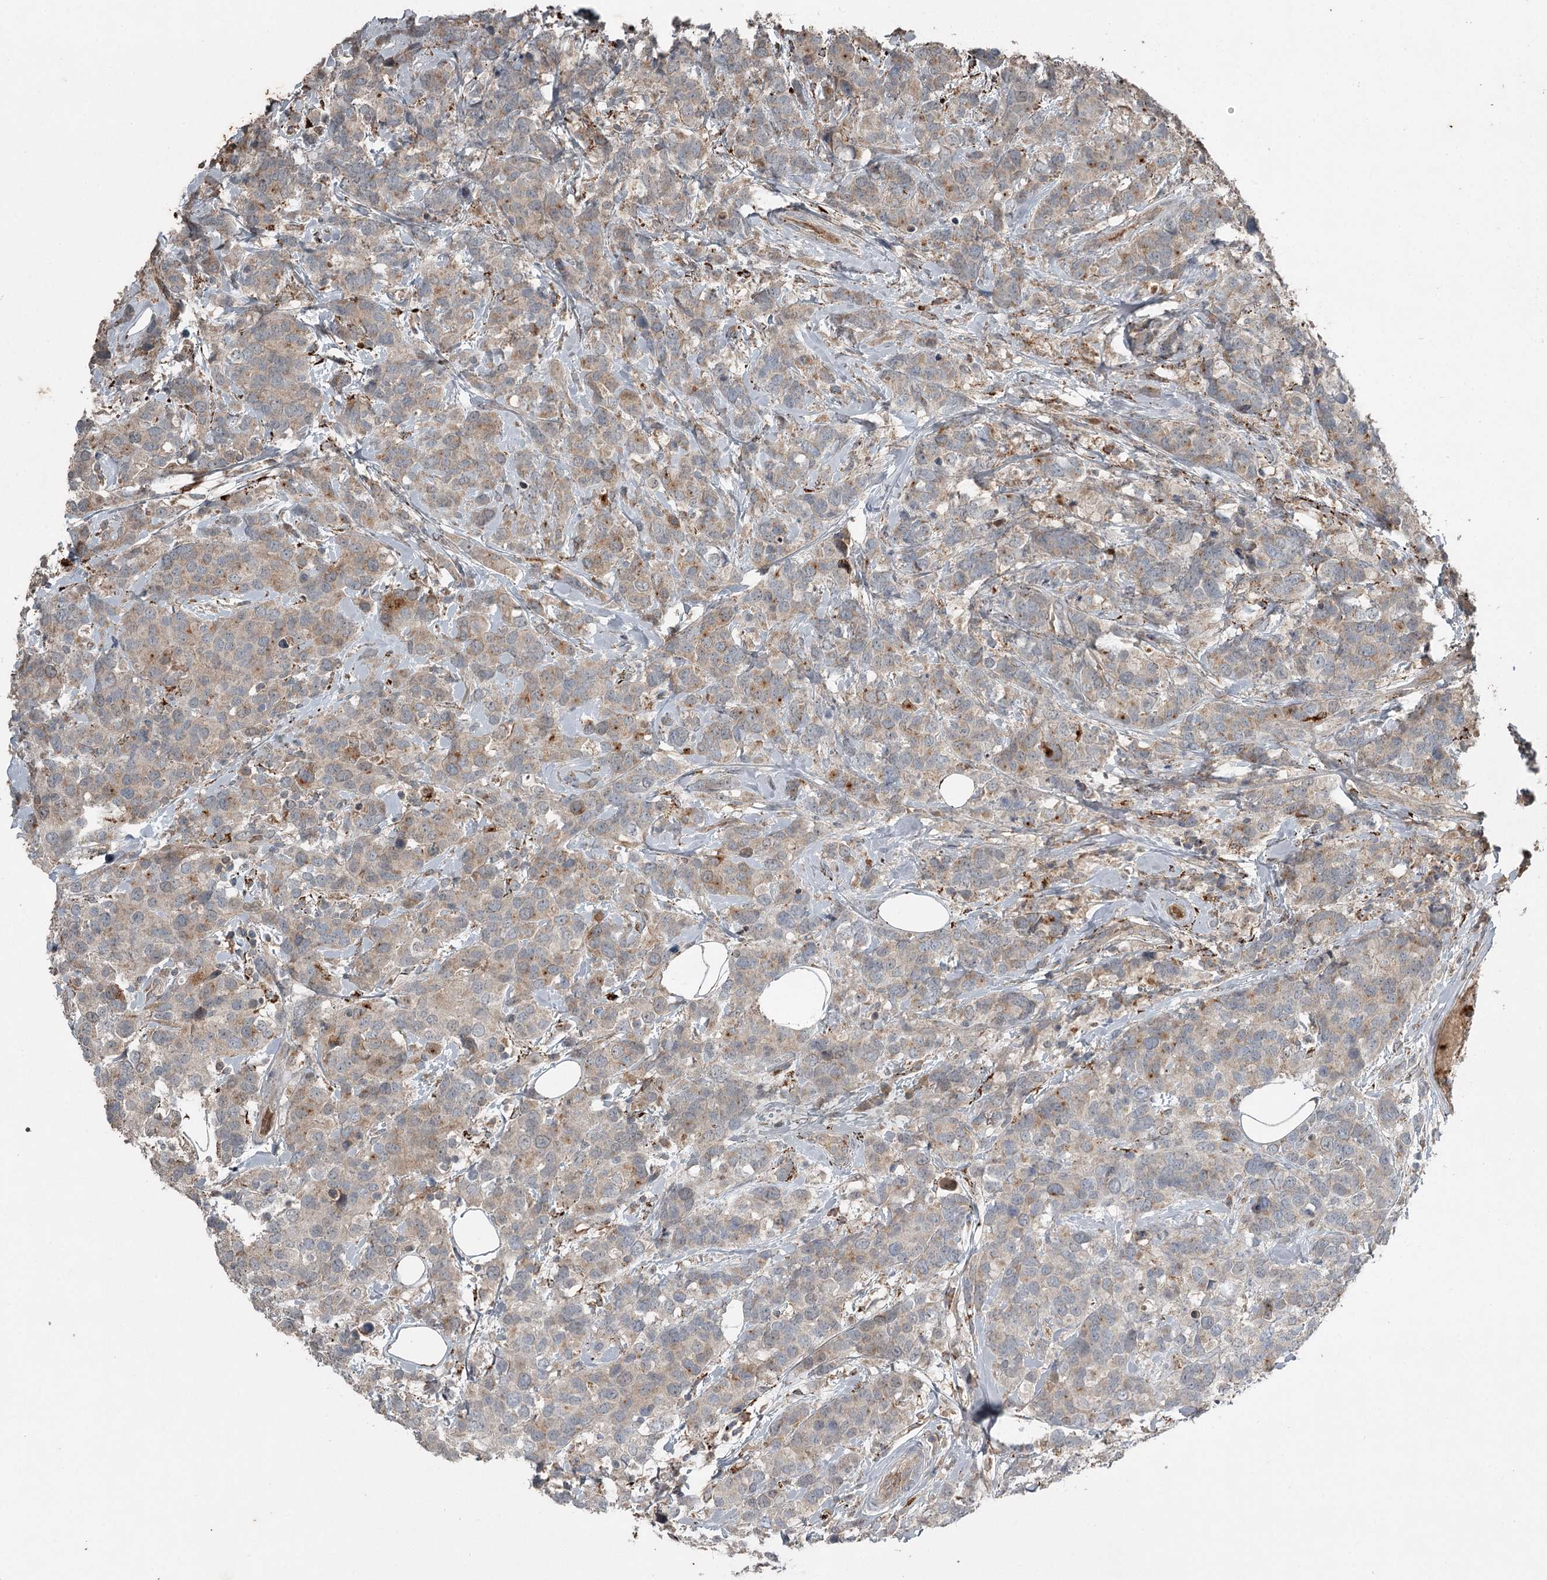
{"staining": {"intensity": "weak", "quantity": "25%-75%", "location": "cytoplasmic/membranous"}, "tissue": "breast cancer", "cell_type": "Tumor cells", "image_type": "cancer", "snomed": [{"axis": "morphology", "description": "Lobular carcinoma"}, {"axis": "topography", "description": "Breast"}], "caption": "Breast cancer (lobular carcinoma) stained for a protein (brown) displays weak cytoplasmic/membranous positive staining in about 25%-75% of tumor cells.", "gene": "SLC39A8", "patient": {"sex": "female", "age": 59}}